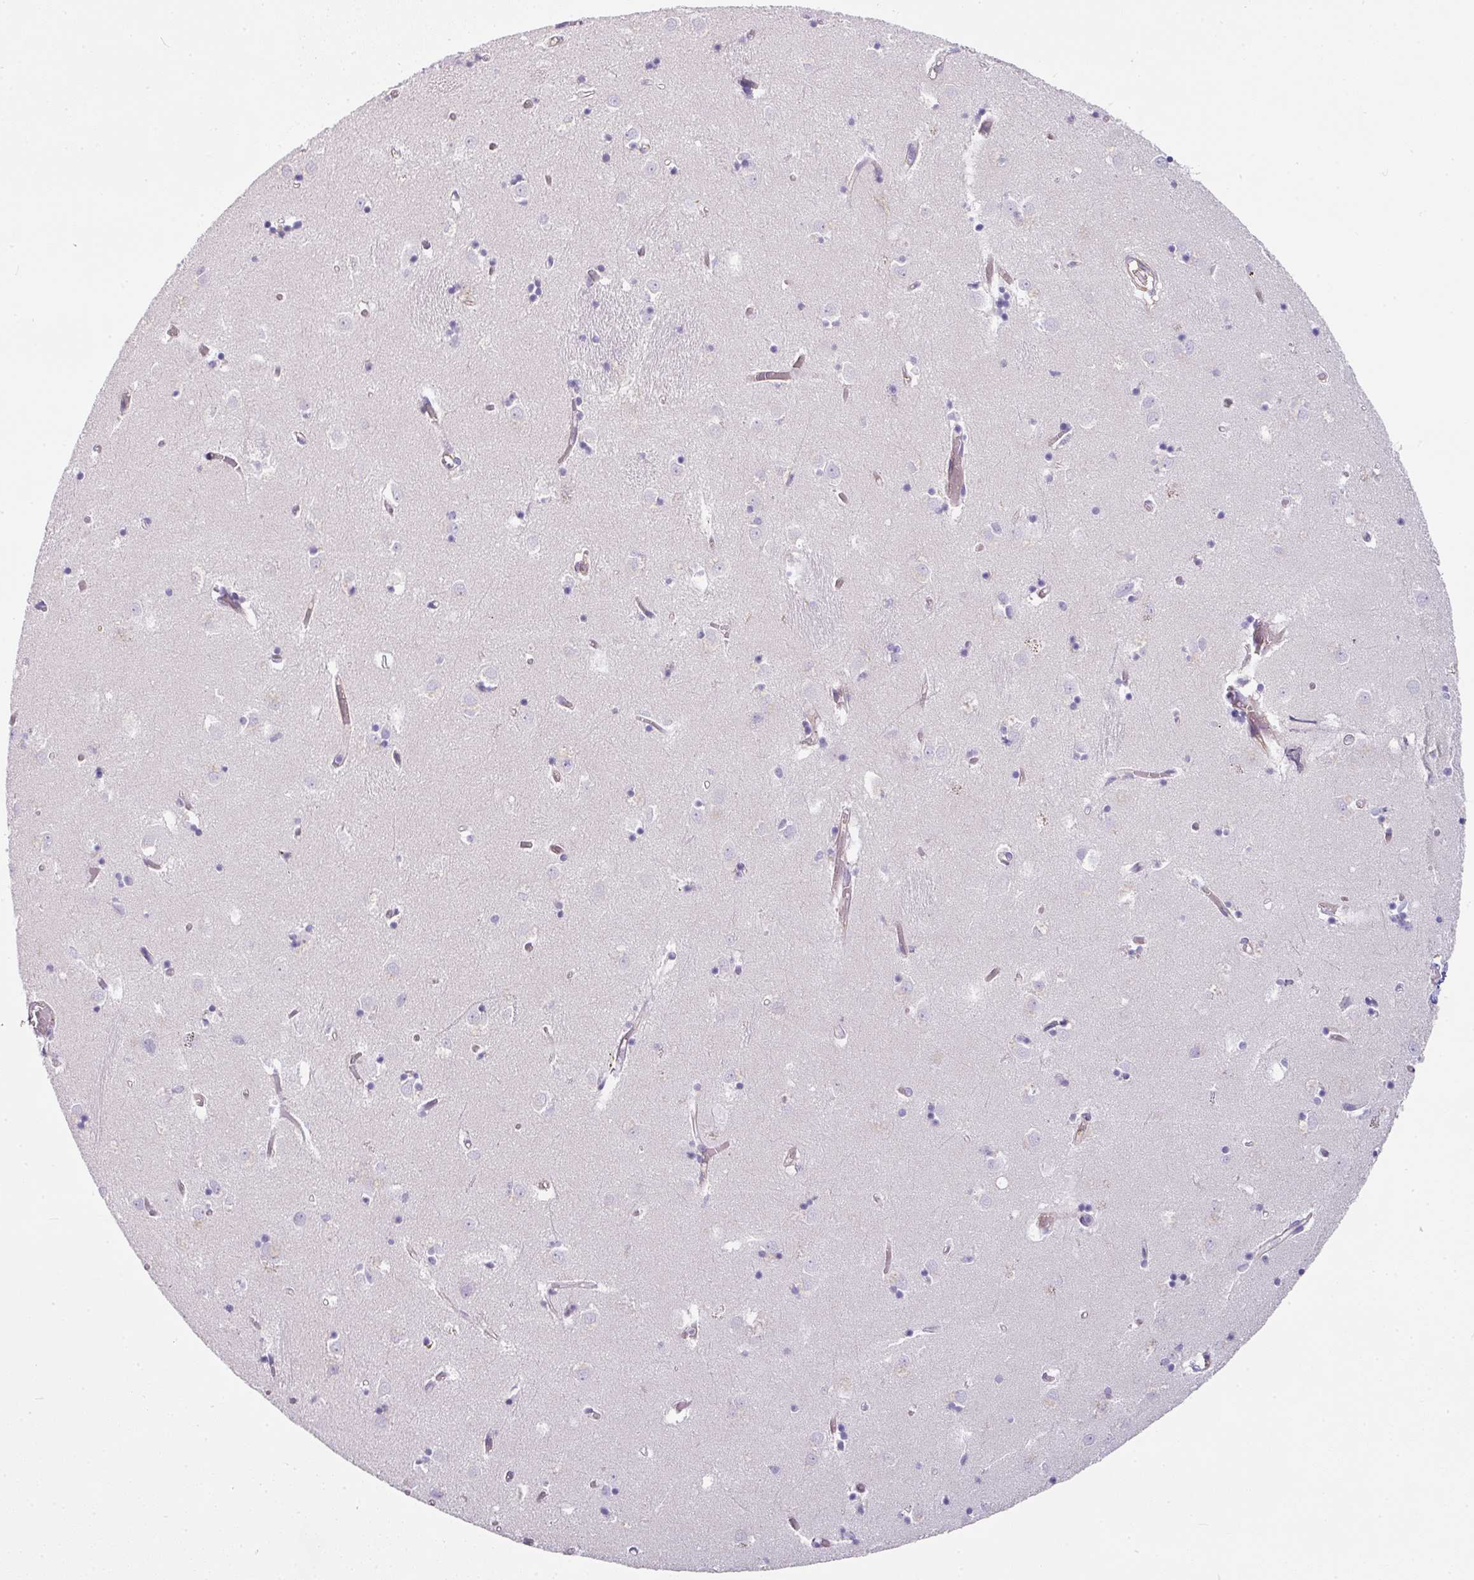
{"staining": {"intensity": "negative", "quantity": "none", "location": "none"}, "tissue": "caudate", "cell_type": "Glial cells", "image_type": "normal", "snomed": [{"axis": "morphology", "description": "Normal tissue, NOS"}, {"axis": "topography", "description": "Lateral ventricle wall"}], "caption": "Immunohistochemistry (IHC) micrograph of normal human caudate stained for a protein (brown), which shows no positivity in glial cells.", "gene": "OR52N1", "patient": {"sex": "male", "age": 70}}